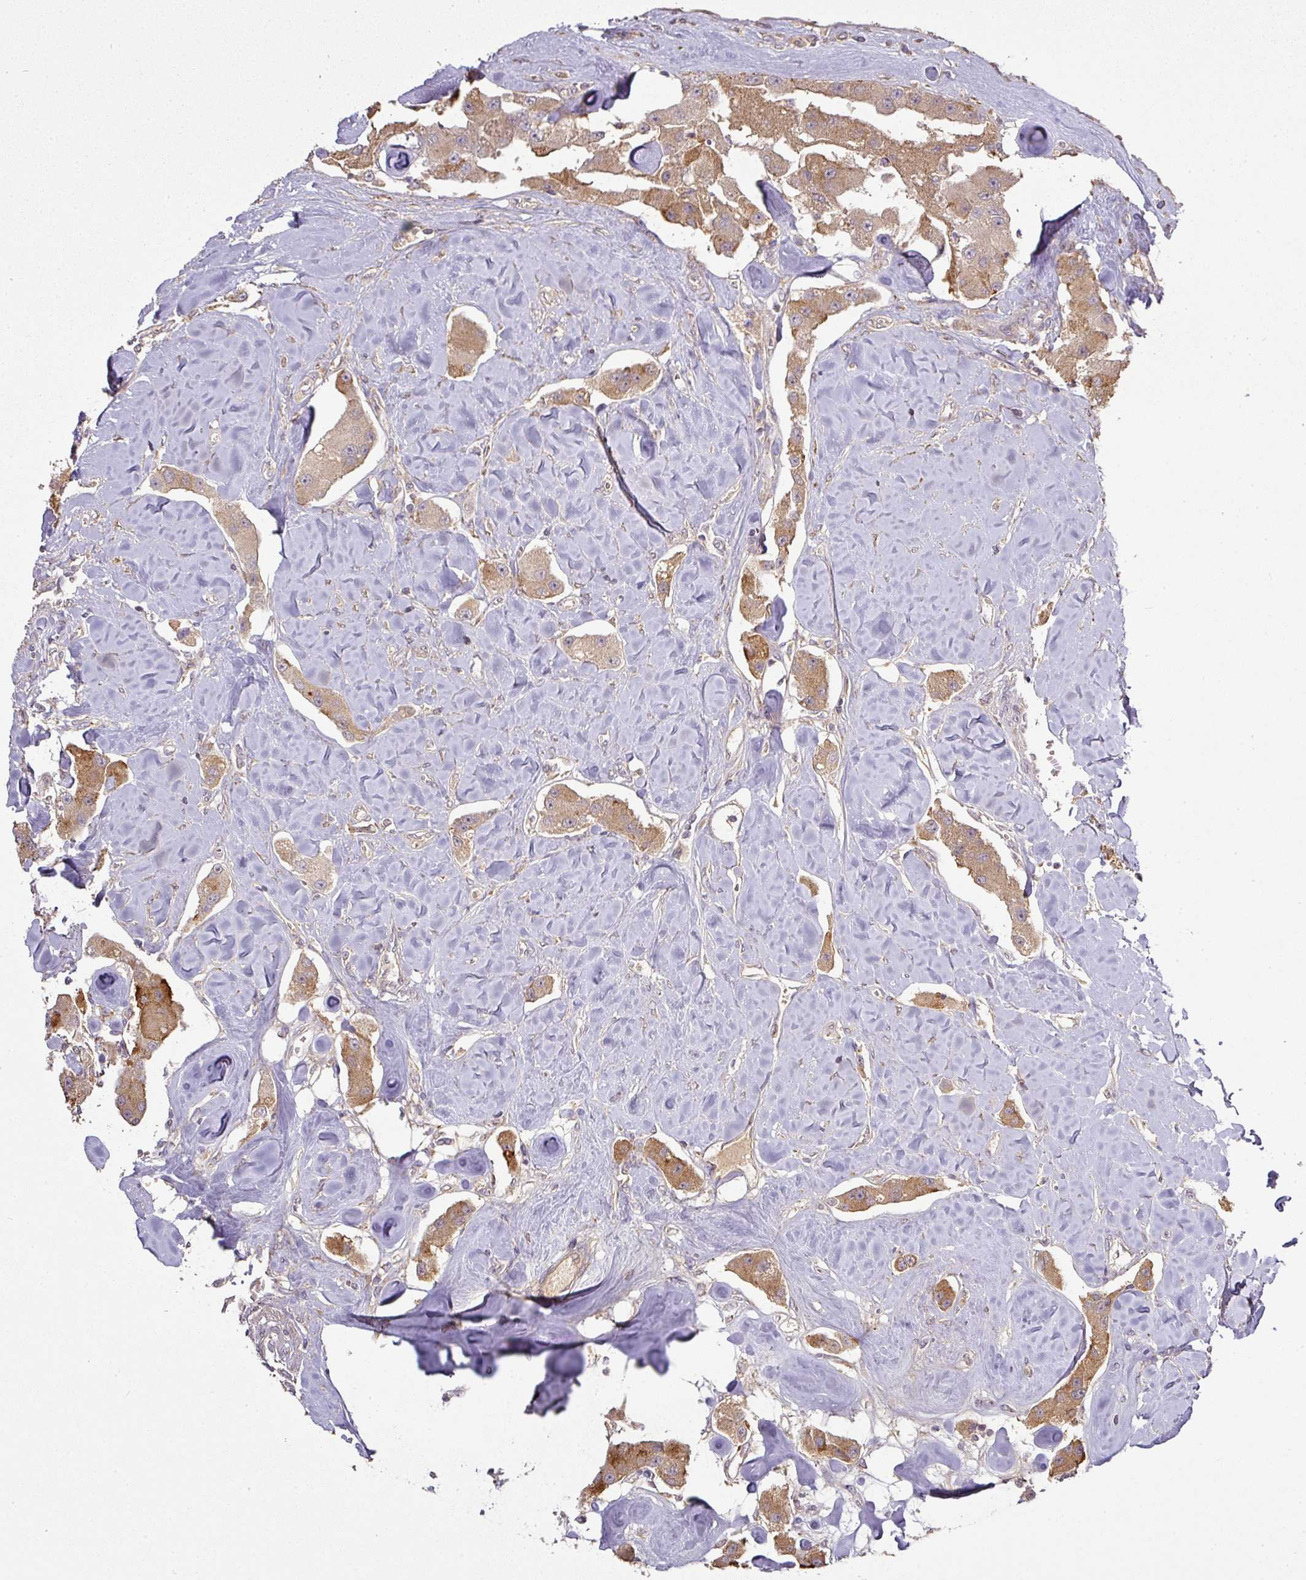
{"staining": {"intensity": "moderate", "quantity": ">75%", "location": "cytoplasmic/membranous"}, "tissue": "carcinoid", "cell_type": "Tumor cells", "image_type": "cancer", "snomed": [{"axis": "morphology", "description": "Carcinoid, malignant, NOS"}, {"axis": "topography", "description": "Pancreas"}], "caption": "A brown stain highlights moderate cytoplasmic/membranous expression of a protein in carcinoid (malignant) tumor cells.", "gene": "GALP", "patient": {"sex": "male", "age": 41}}